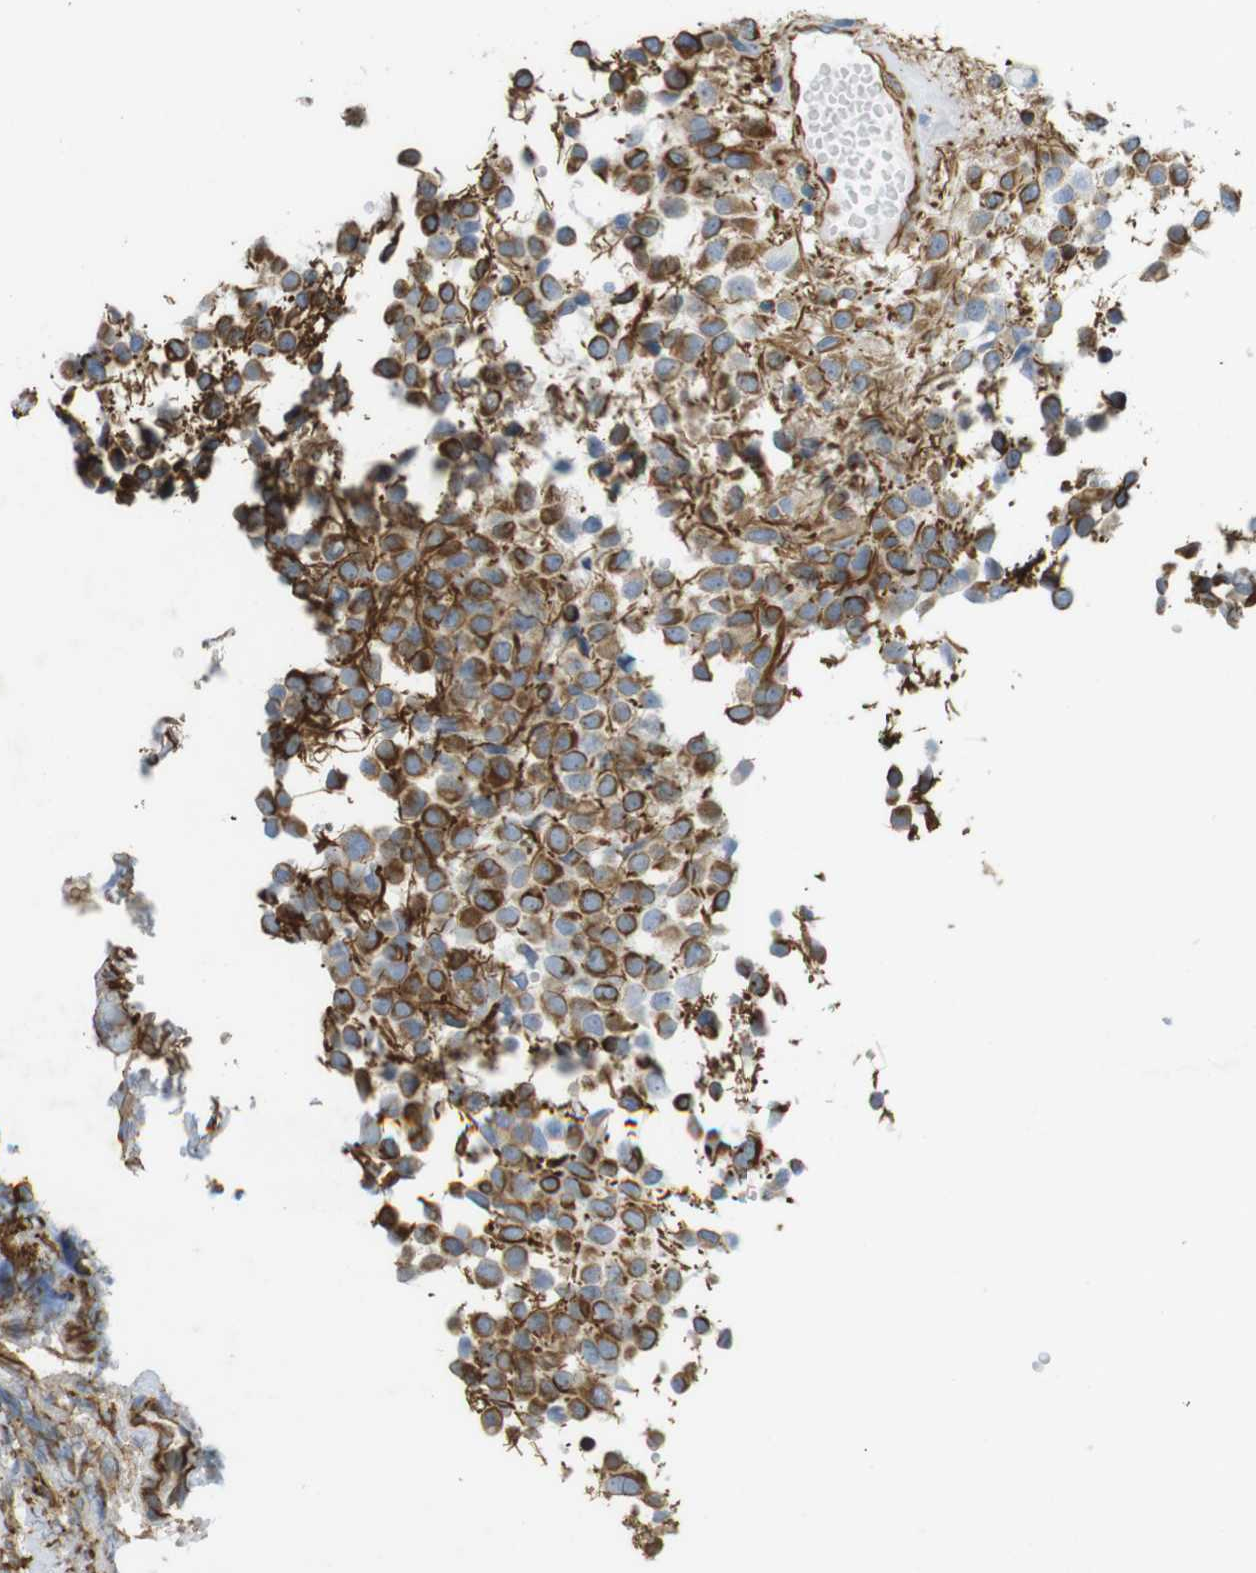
{"staining": {"intensity": "moderate", "quantity": ">75%", "location": "cytoplasmic/membranous"}, "tissue": "glioma", "cell_type": "Tumor cells", "image_type": "cancer", "snomed": [{"axis": "morphology", "description": "Glioma, malignant, High grade"}, {"axis": "topography", "description": "Brain"}], "caption": "Protein positivity by immunohistochemistry exhibits moderate cytoplasmic/membranous positivity in approximately >75% of tumor cells in glioma. Using DAB (brown) and hematoxylin (blue) stains, captured at high magnification using brightfield microscopy.", "gene": "MS4A10", "patient": {"sex": "male", "age": 32}}